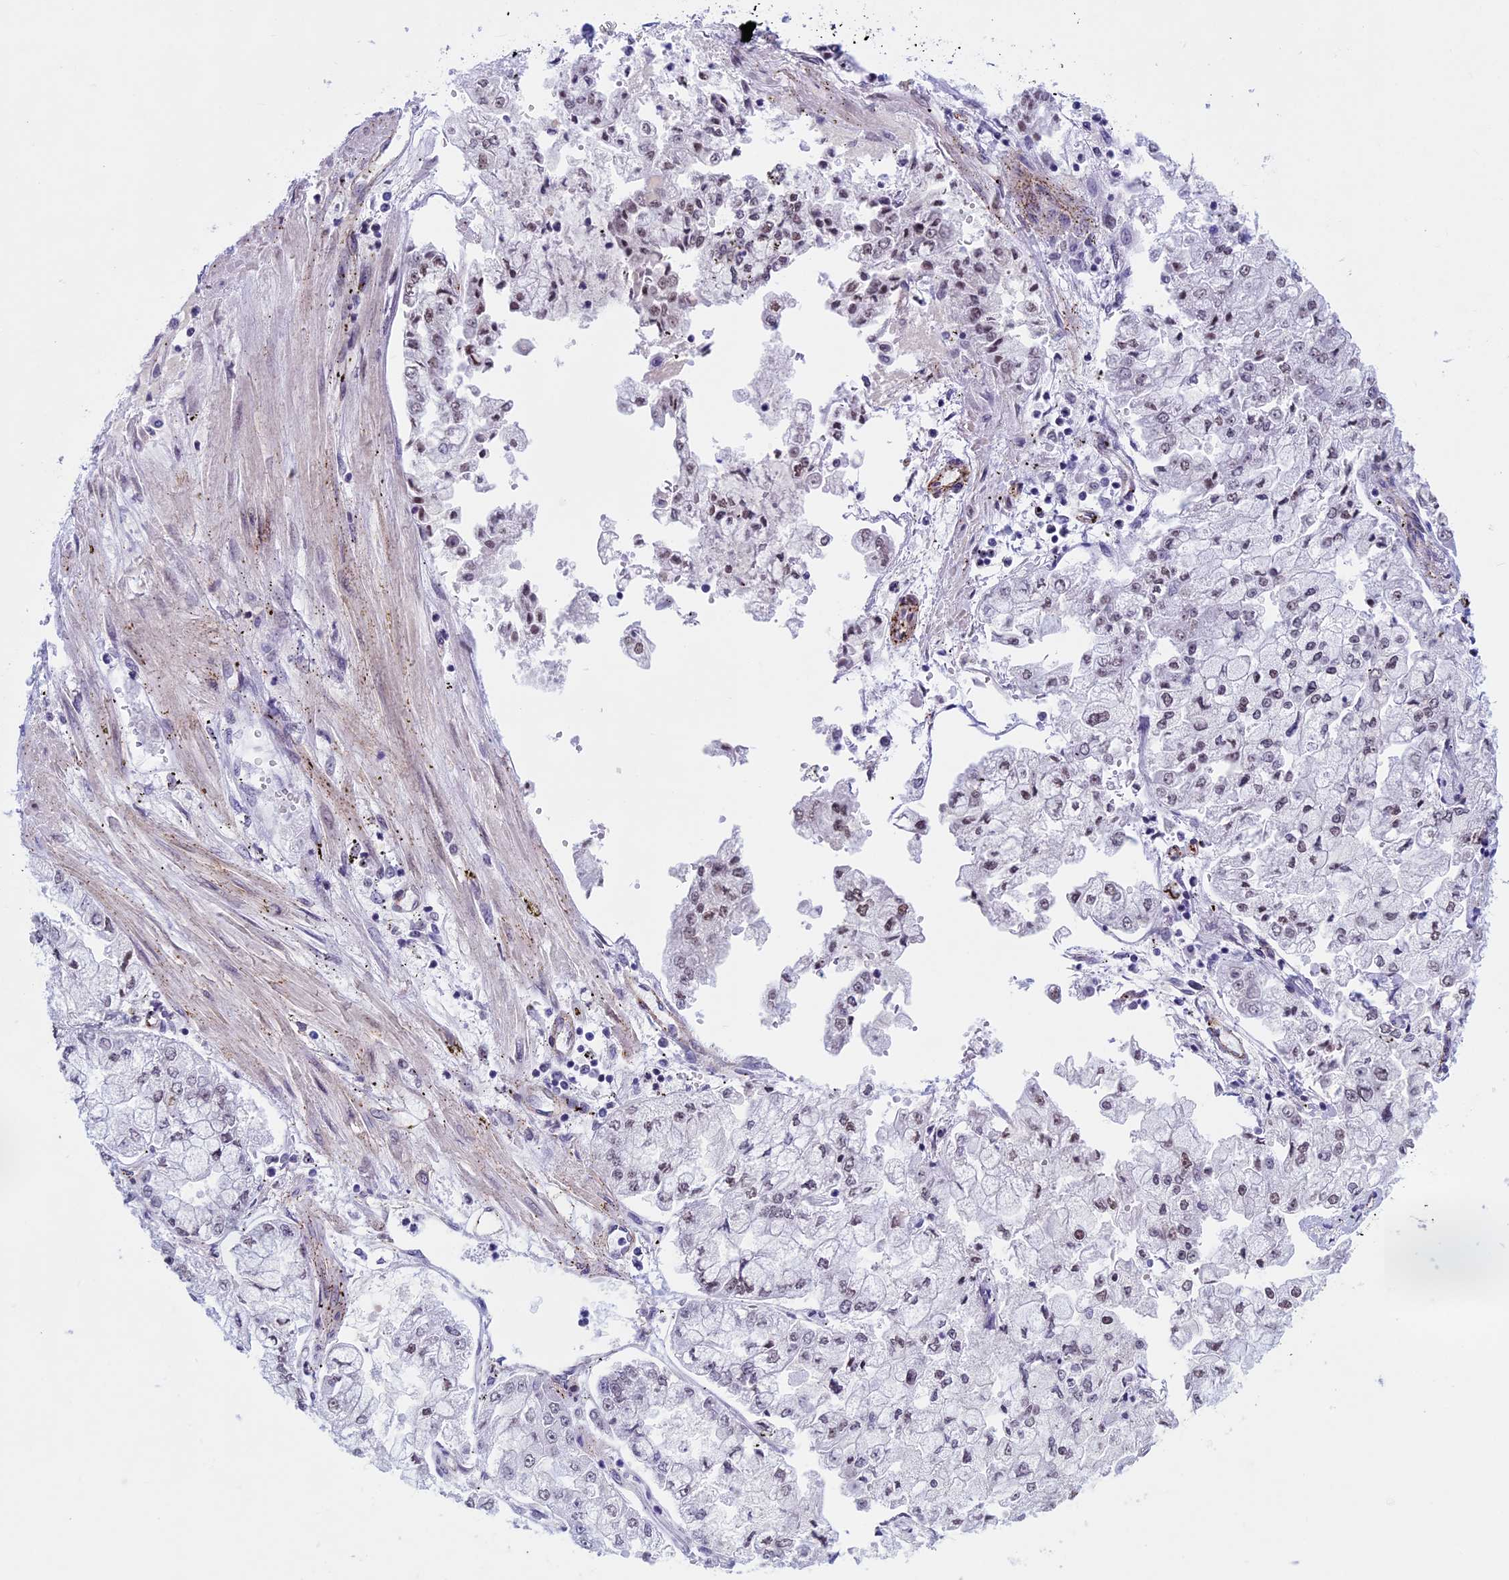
{"staining": {"intensity": "weak", "quantity": "25%-75%", "location": "nuclear"}, "tissue": "stomach cancer", "cell_type": "Tumor cells", "image_type": "cancer", "snomed": [{"axis": "morphology", "description": "Adenocarcinoma, NOS"}, {"axis": "topography", "description": "Stomach"}], "caption": "An image of human stomach adenocarcinoma stained for a protein shows weak nuclear brown staining in tumor cells. Immunohistochemistry stains the protein in brown and the nuclei are stained blue.", "gene": "NIPBL", "patient": {"sex": "male", "age": 76}}